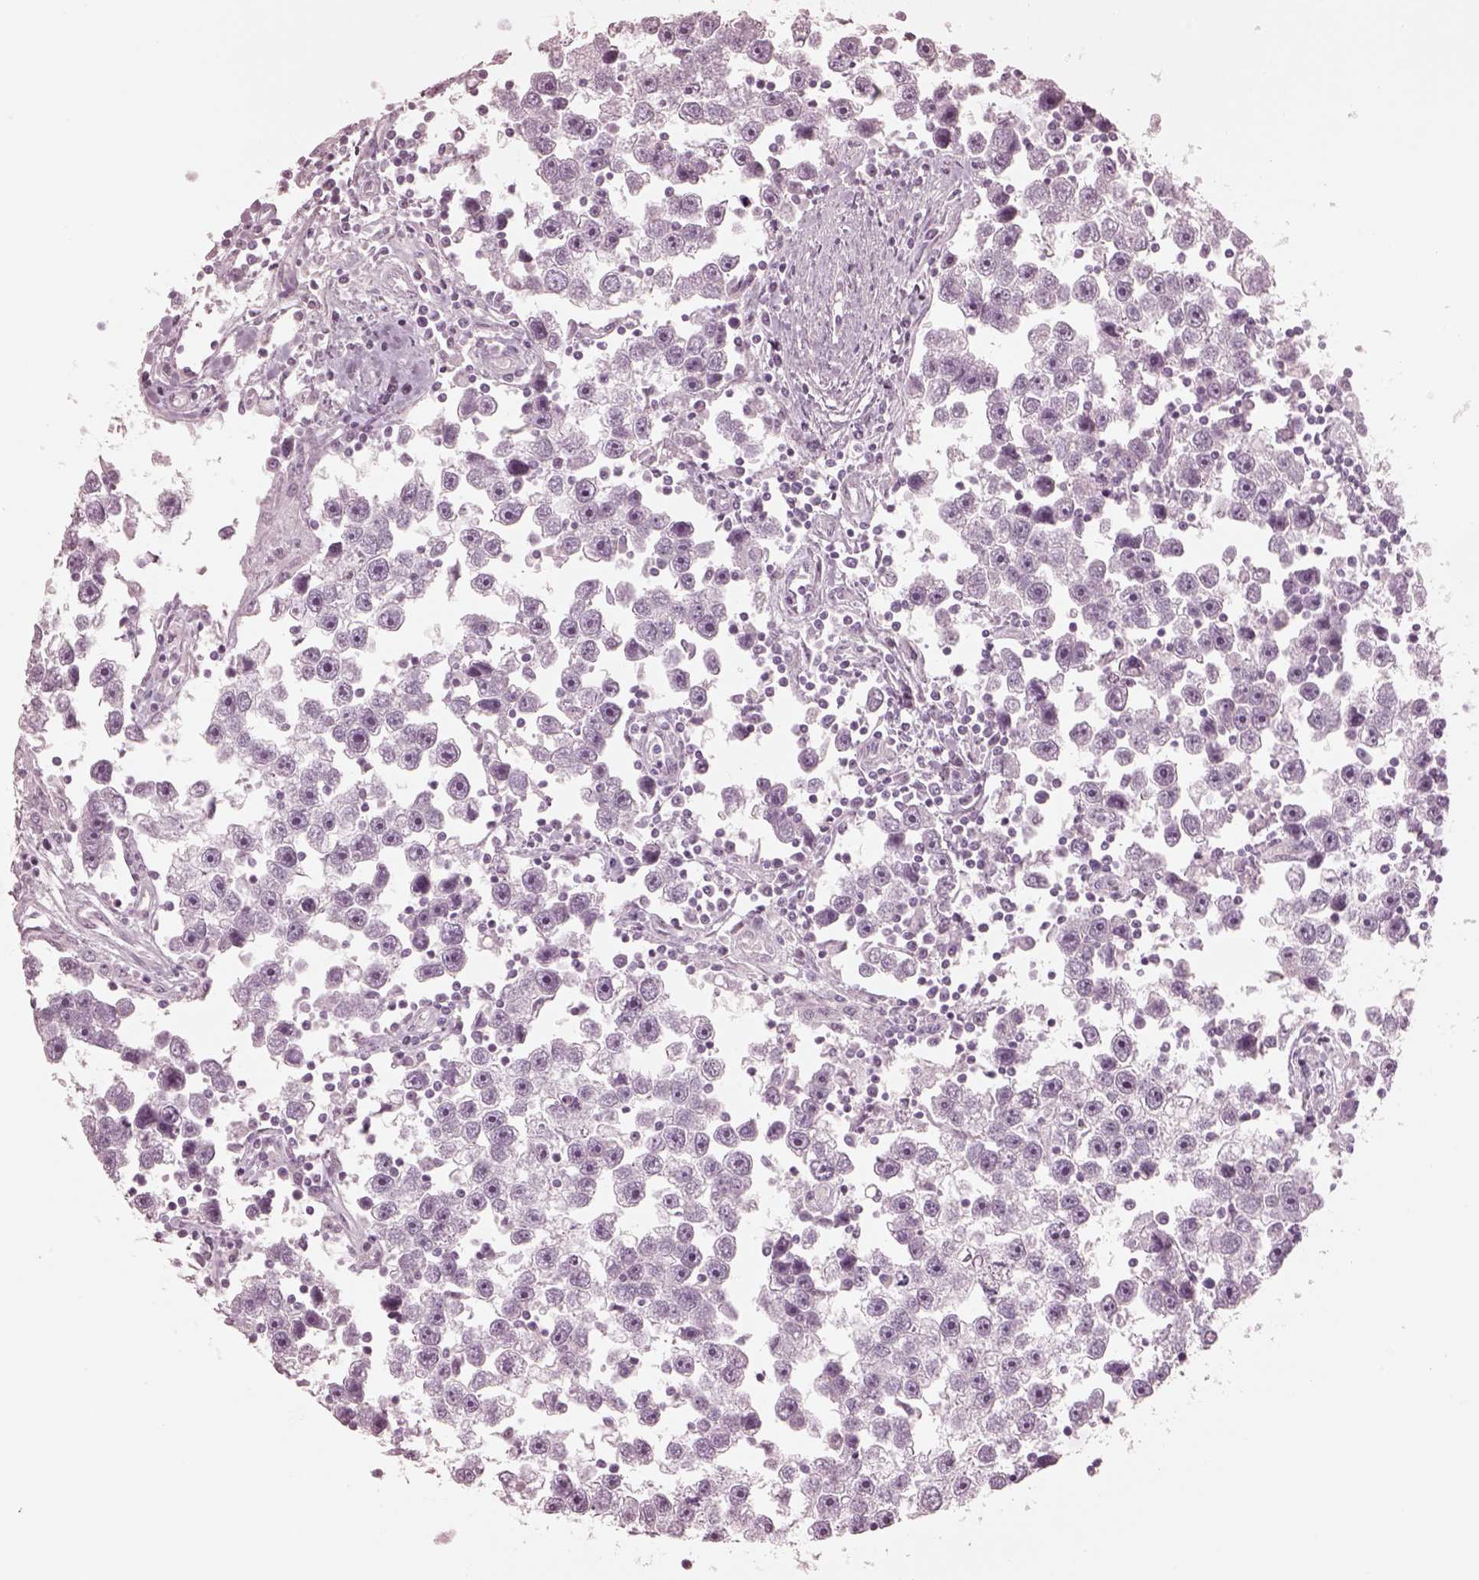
{"staining": {"intensity": "negative", "quantity": "none", "location": "none"}, "tissue": "testis cancer", "cell_type": "Tumor cells", "image_type": "cancer", "snomed": [{"axis": "morphology", "description": "Seminoma, NOS"}, {"axis": "topography", "description": "Testis"}], "caption": "Immunohistochemical staining of testis seminoma shows no significant positivity in tumor cells.", "gene": "CSH1", "patient": {"sex": "male", "age": 30}}